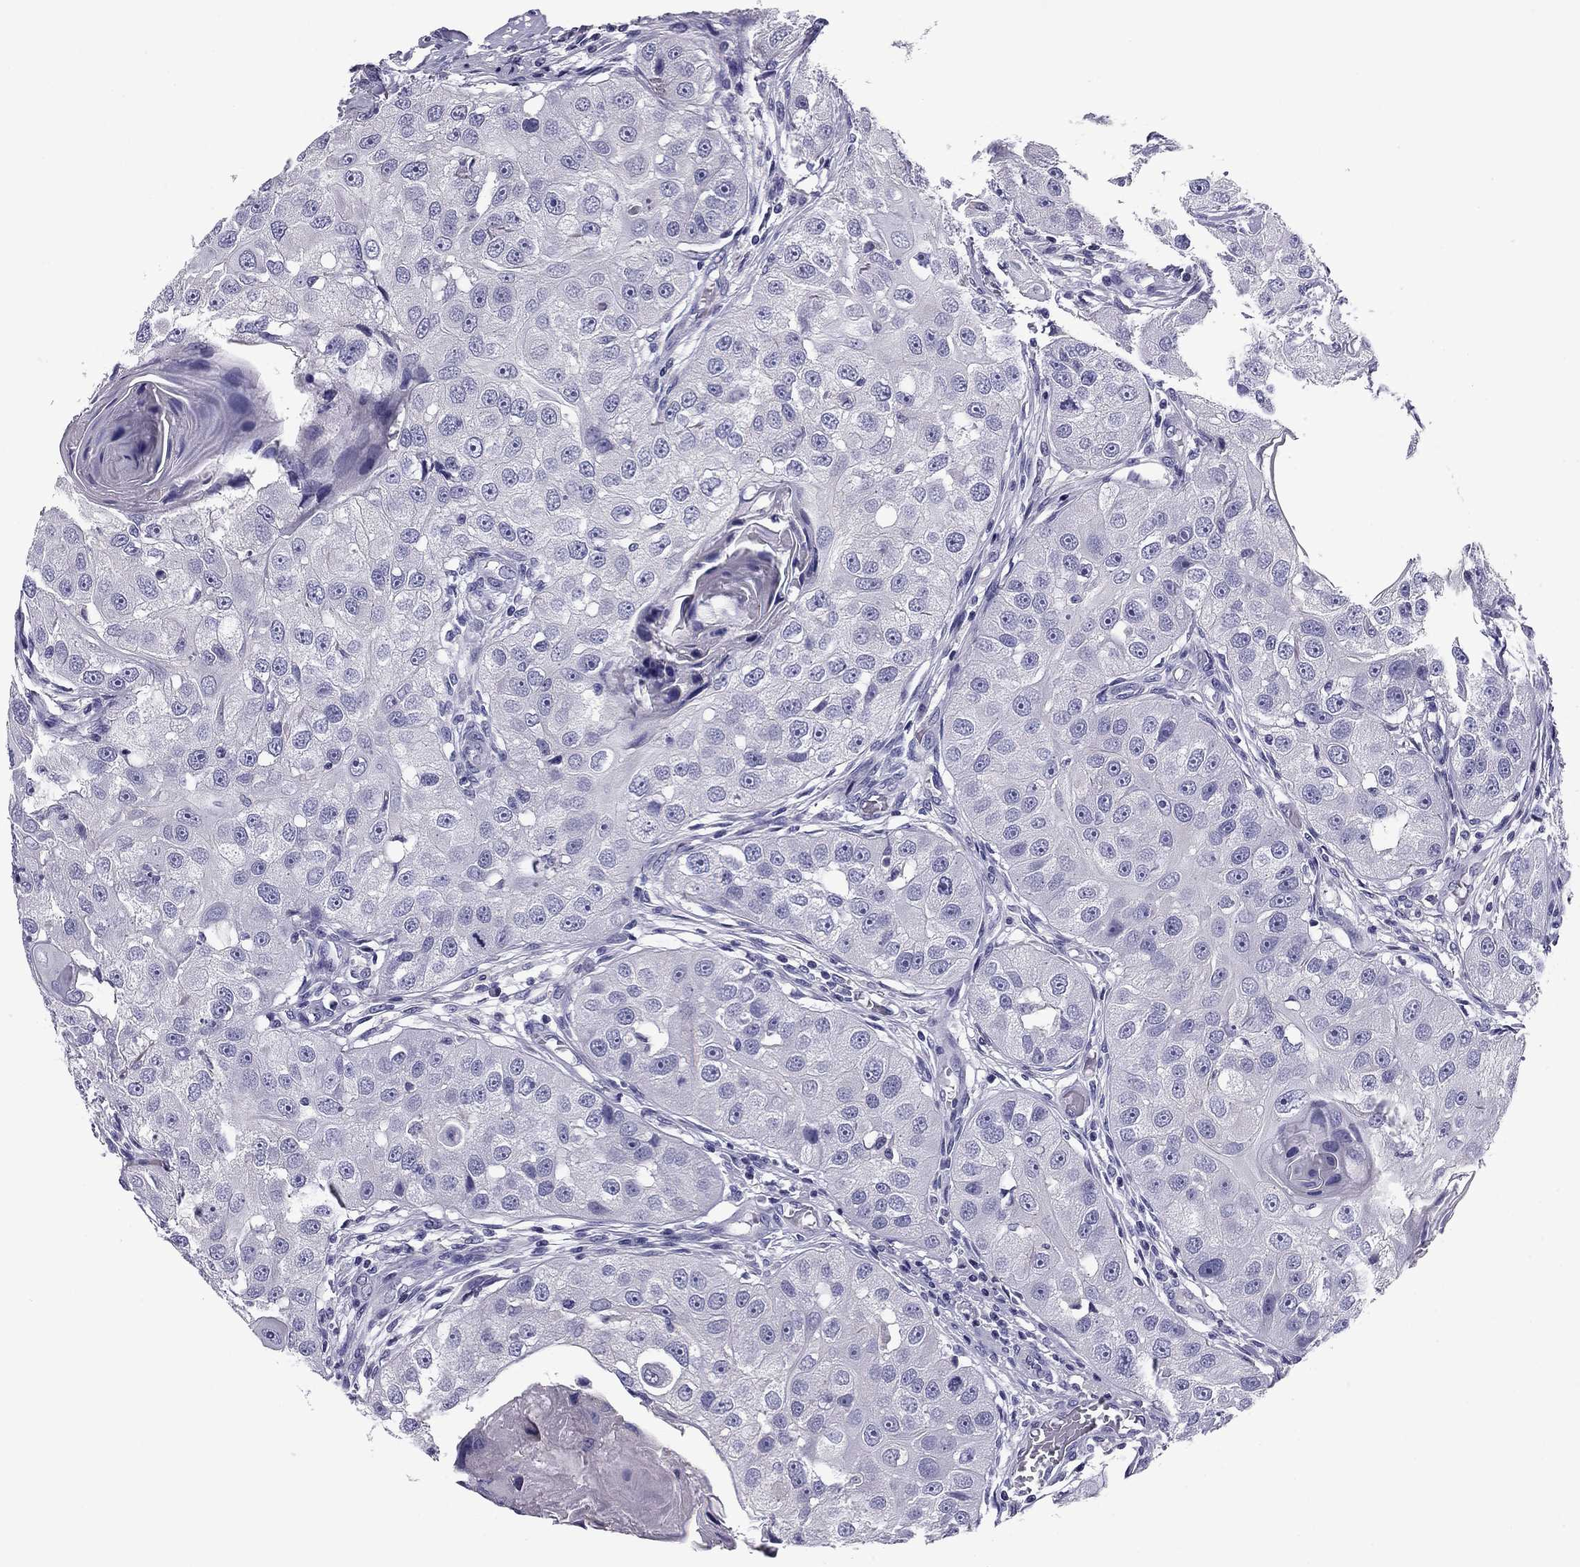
{"staining": {"intensity": "negative", "quantity": "none", "location": "none"}, "tissue": "head and neck cancer", "cell_type": "Tumor cells", "image_type": "cancer", "snomed": [{"axis": "morphology", "description": "Normal tissue, NOS"}, {"axis": "morphology", "description": "Squamous cell carcinoma, NOS"}, {"axis": "topography", "description": "Skeletal muscle"}, {"axis": "topography", "description": "Head-Neck"}], "caption": "Tumor cells are negative for protein expression in human head and neck cancer (squamous cell carcinoma).", "gene": "FLNC", "patient": {"sex": "male", "age": 51}}